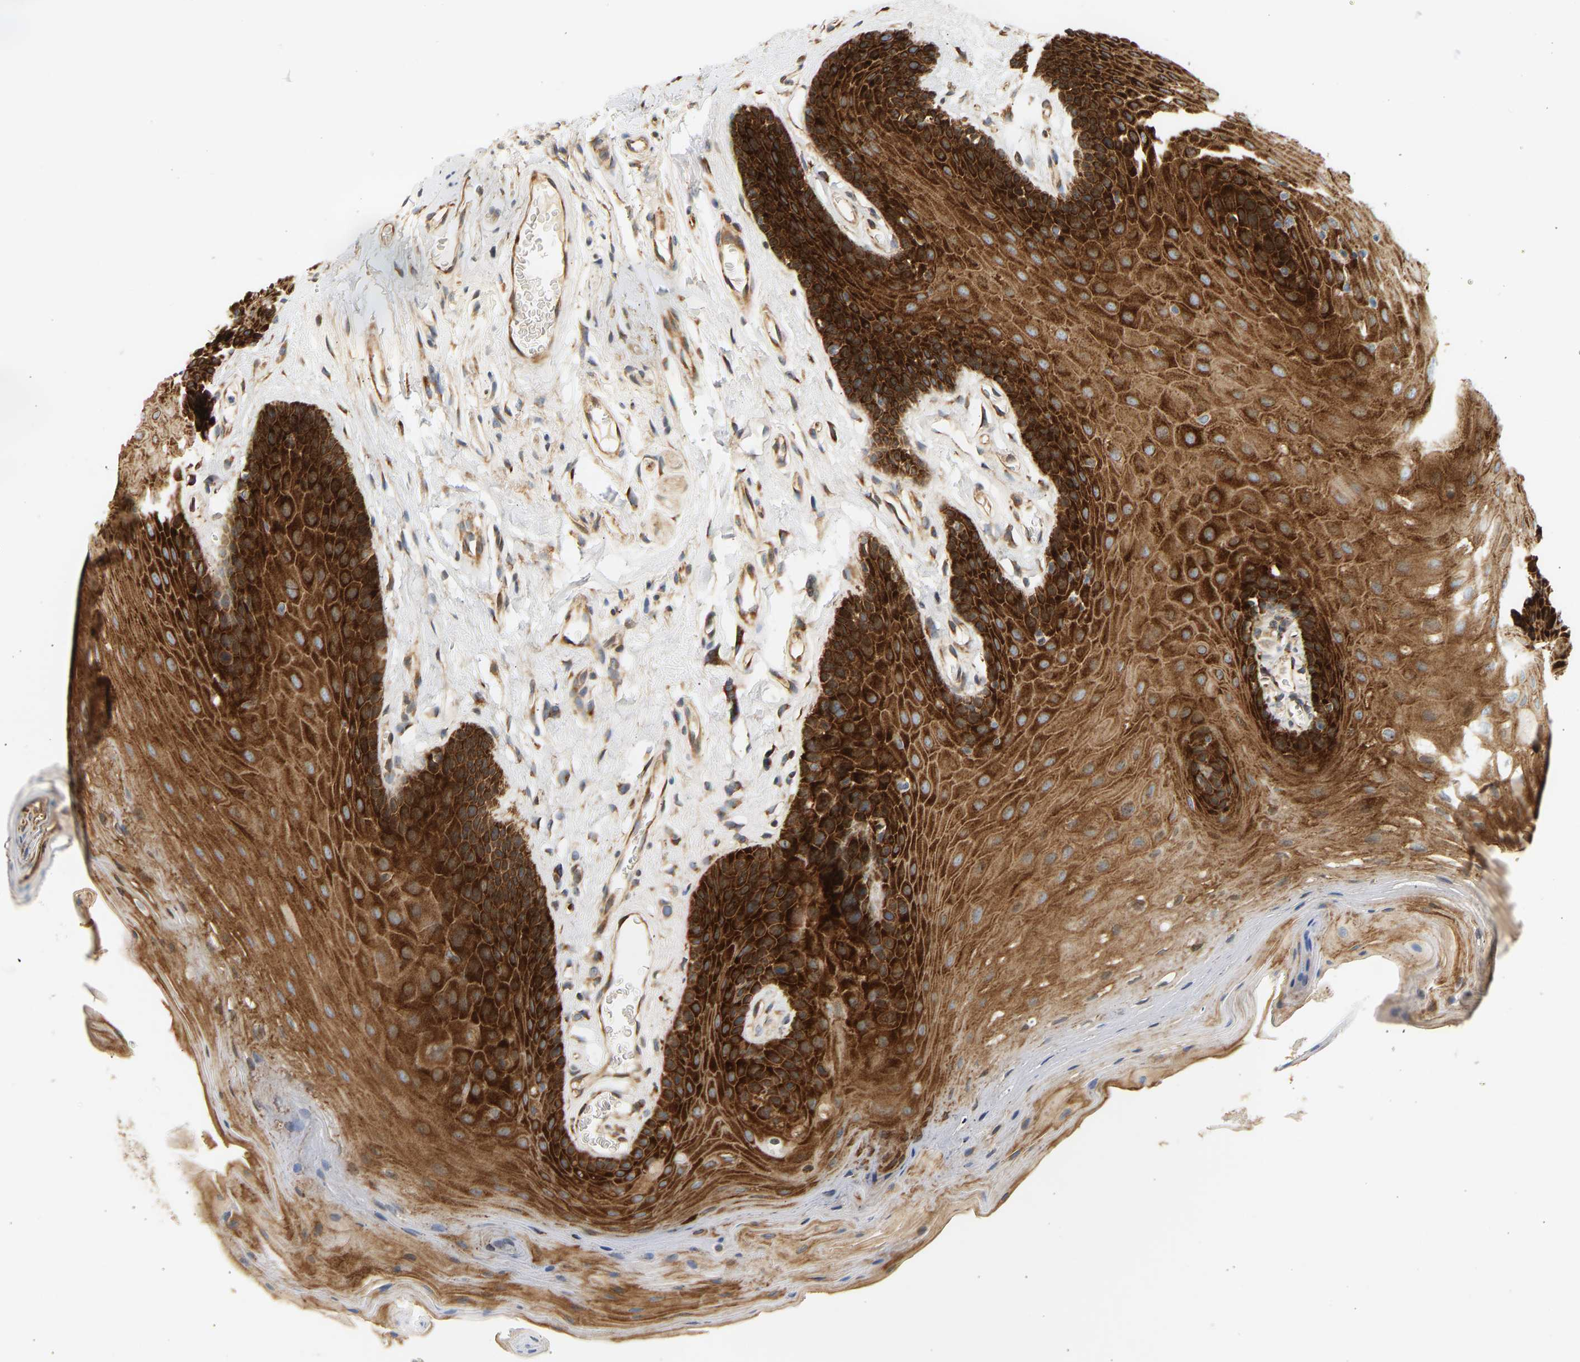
{"staining": {"intensity": "strong", "quantity": ">75%", "location": "cytoplasmic/membranous"}, "tissue": "oral mucosa", "cell_type": "Squamous epithelial cells", "image_type": "normal", "snomed": [{"axis": "morphology", "description": "Normal tissue, NOS"}, {"axis": "morphology", "description": "Squamous cell carcinoma, NOS"}, {"axis": "topography", "description": "Oral tissue"}, {"axis": "topography", "description": "Head-Neck"}], "caption": "DAB (3,3'-diaminobenzidine) immunohistochemical staining of unremarkable human oral mucosa exhibits strong cytoplasmic/membranous protein positivity in about >75% of squamous epithelial cells. The staining was performed using DAB to visualize the protein expression in brown, while the nuclei were stained in blue with hematoxylin (Magnification: 20x).", "gene": "RPS14", "patient": {"sex": "male", "age": 71}}